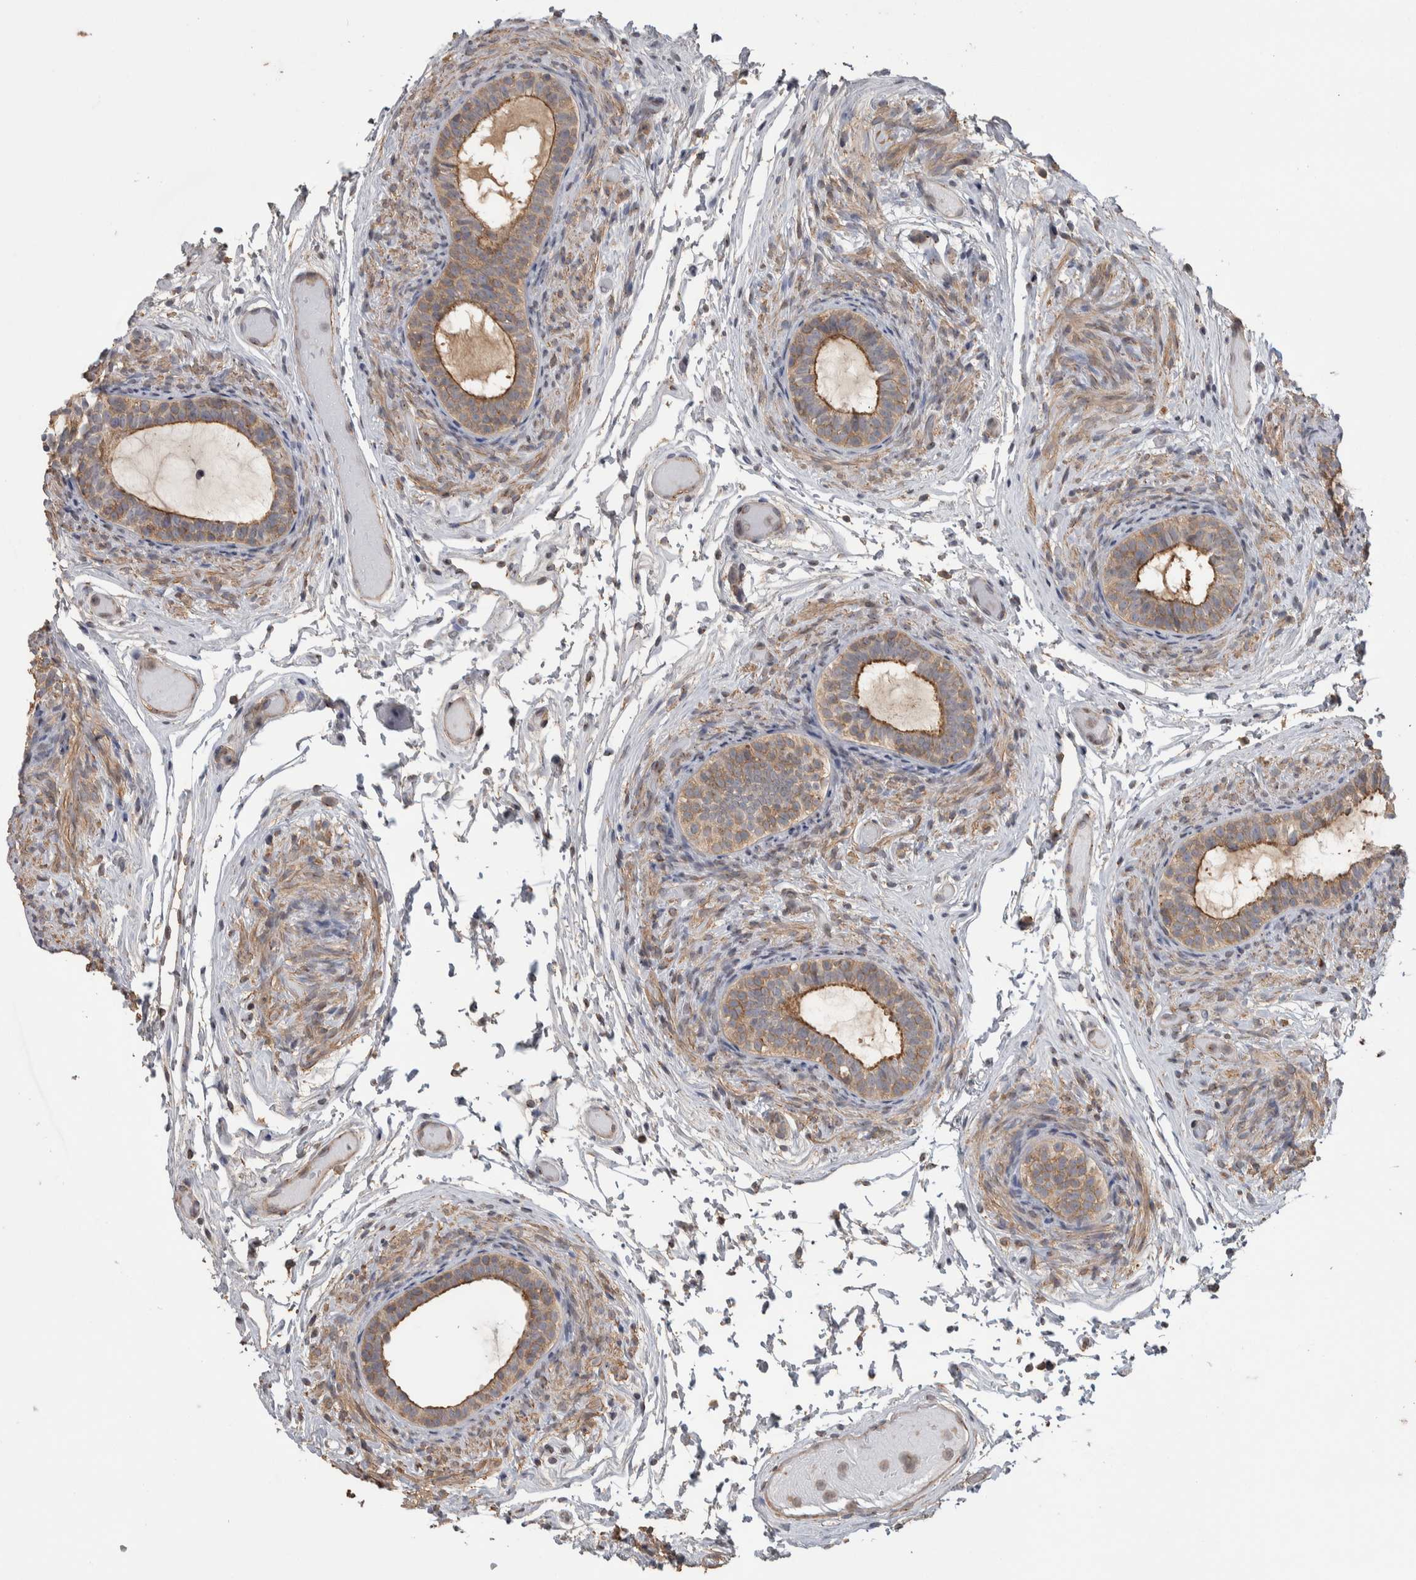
{"staining": {"intensity": "moderate", "quantity": ">75%", "location": "cytoplasmic/membranous"}, "tissue": "epididymis", "cell_type": "Glandular cells", "image_type": "normal", "snomed": [{"axis": "morphology", "description": "Normal tissue, NOS"}, {"axis": "topography", "description": "Epididymis"}], "caption": "Epididymis stained with immunohistochemistry displays moderate cytoplasmic/membranous expression in about >75% of glandular cells.", "gene": "IFRD1", "patient": {"sex": "male", "age": 5}}